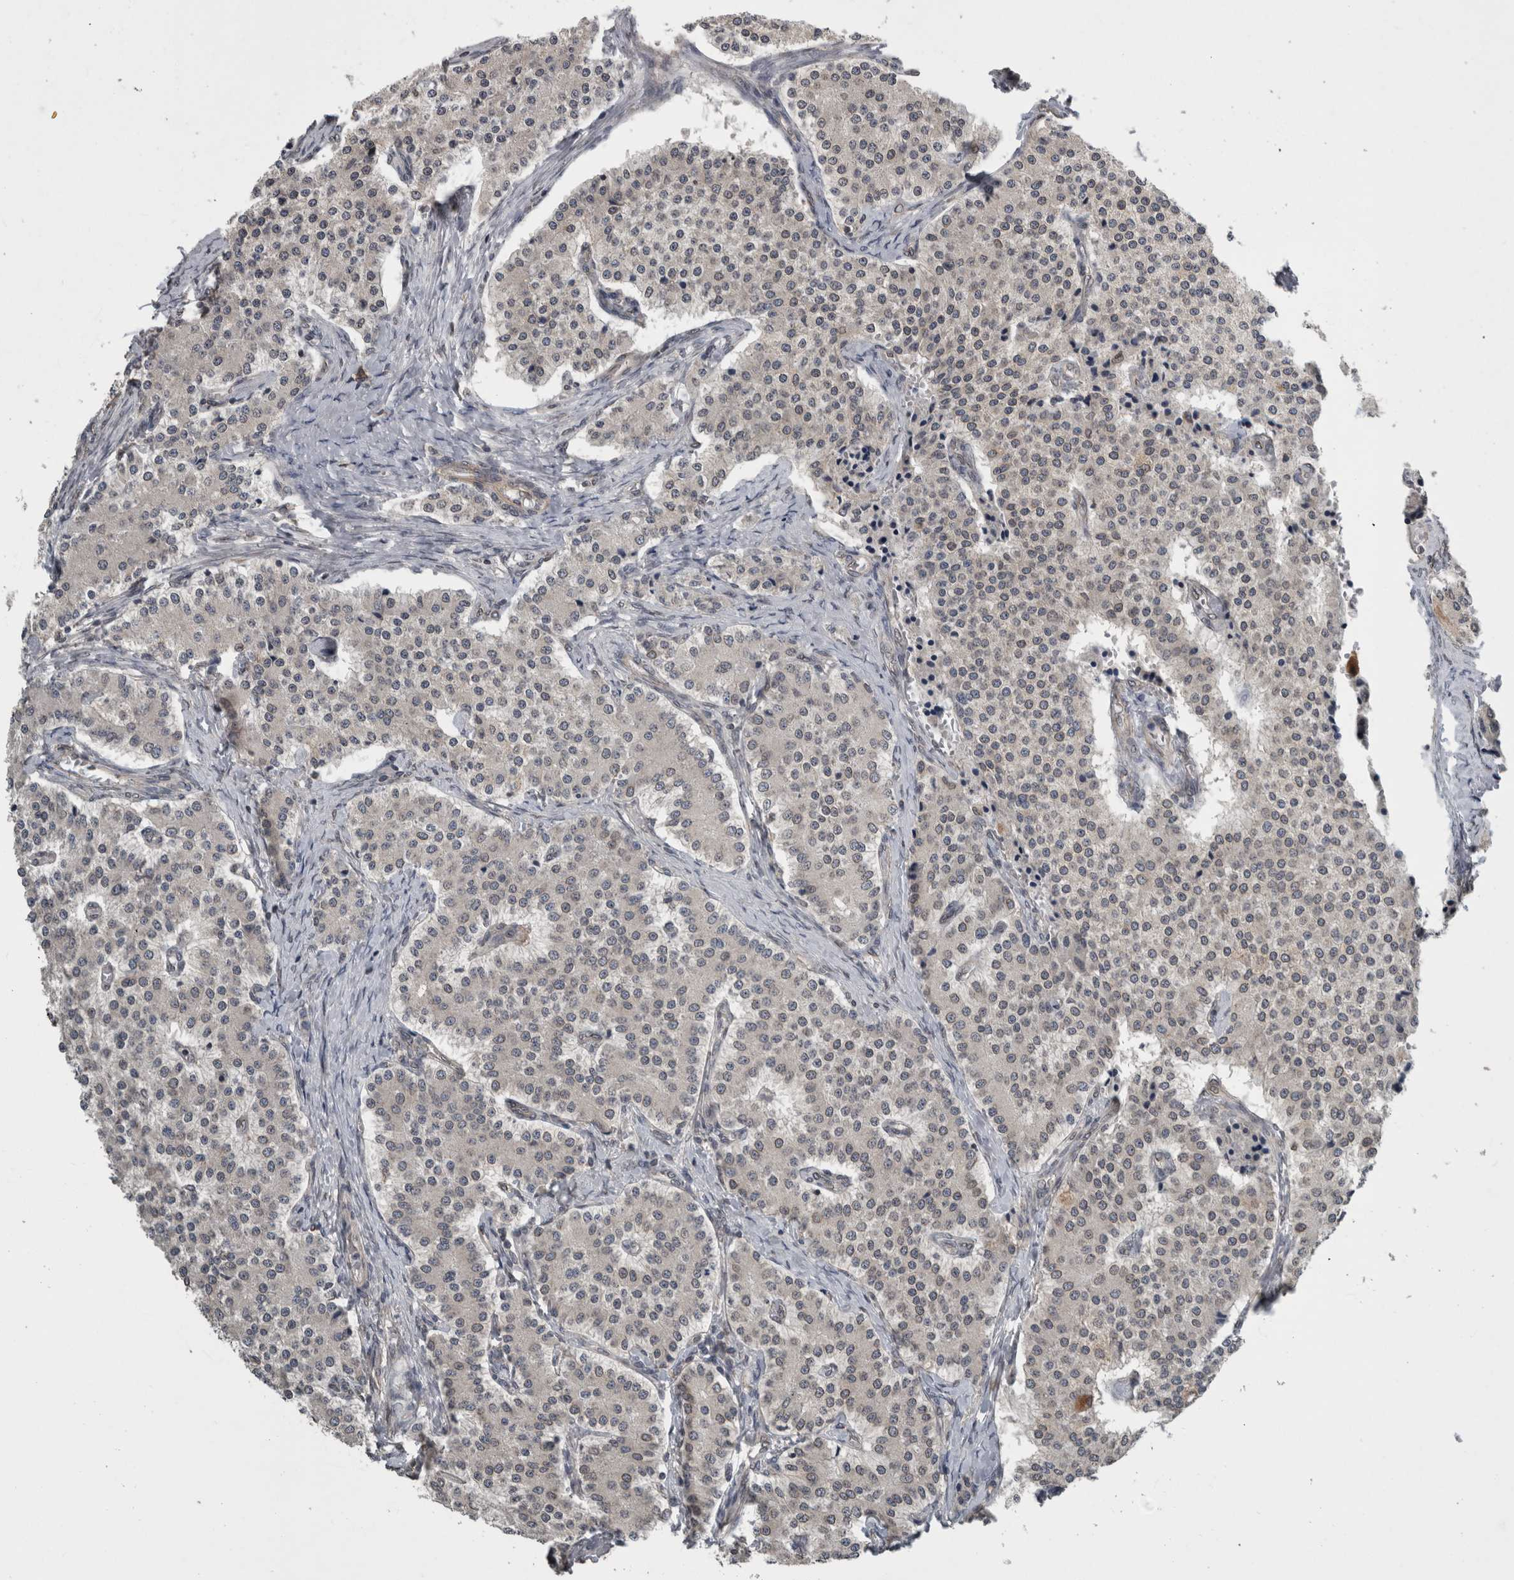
{"staining": {"intensity": "weak", "quantity": "25%-75%", "location": "cytoplasmic/membranous,nuclear"}, "tissue": "carcinoid", "cell_type": "Tumor cells", "image_type": "cancer", "snomed": [{"axis": "morphology", "description": "Carcinoid, malignant, NOS"}, {"axis": "topography", "description": "Colon"}], "caption": "Immunohistochemistry staining of carcinoid, which demonstrates low levels of weak cytoplasmic/membranous and nuclear staining in about 25%-75% of tumor cells indicating weak cytoplasmic/membranous and nuclear protein staining. The staining was performed using DAB (brown) for protein detection and nuclei were counterstained in hematoxylin (blue).", "gene": "RANBP2", "patient": {"sex": "female", "age": 52}}